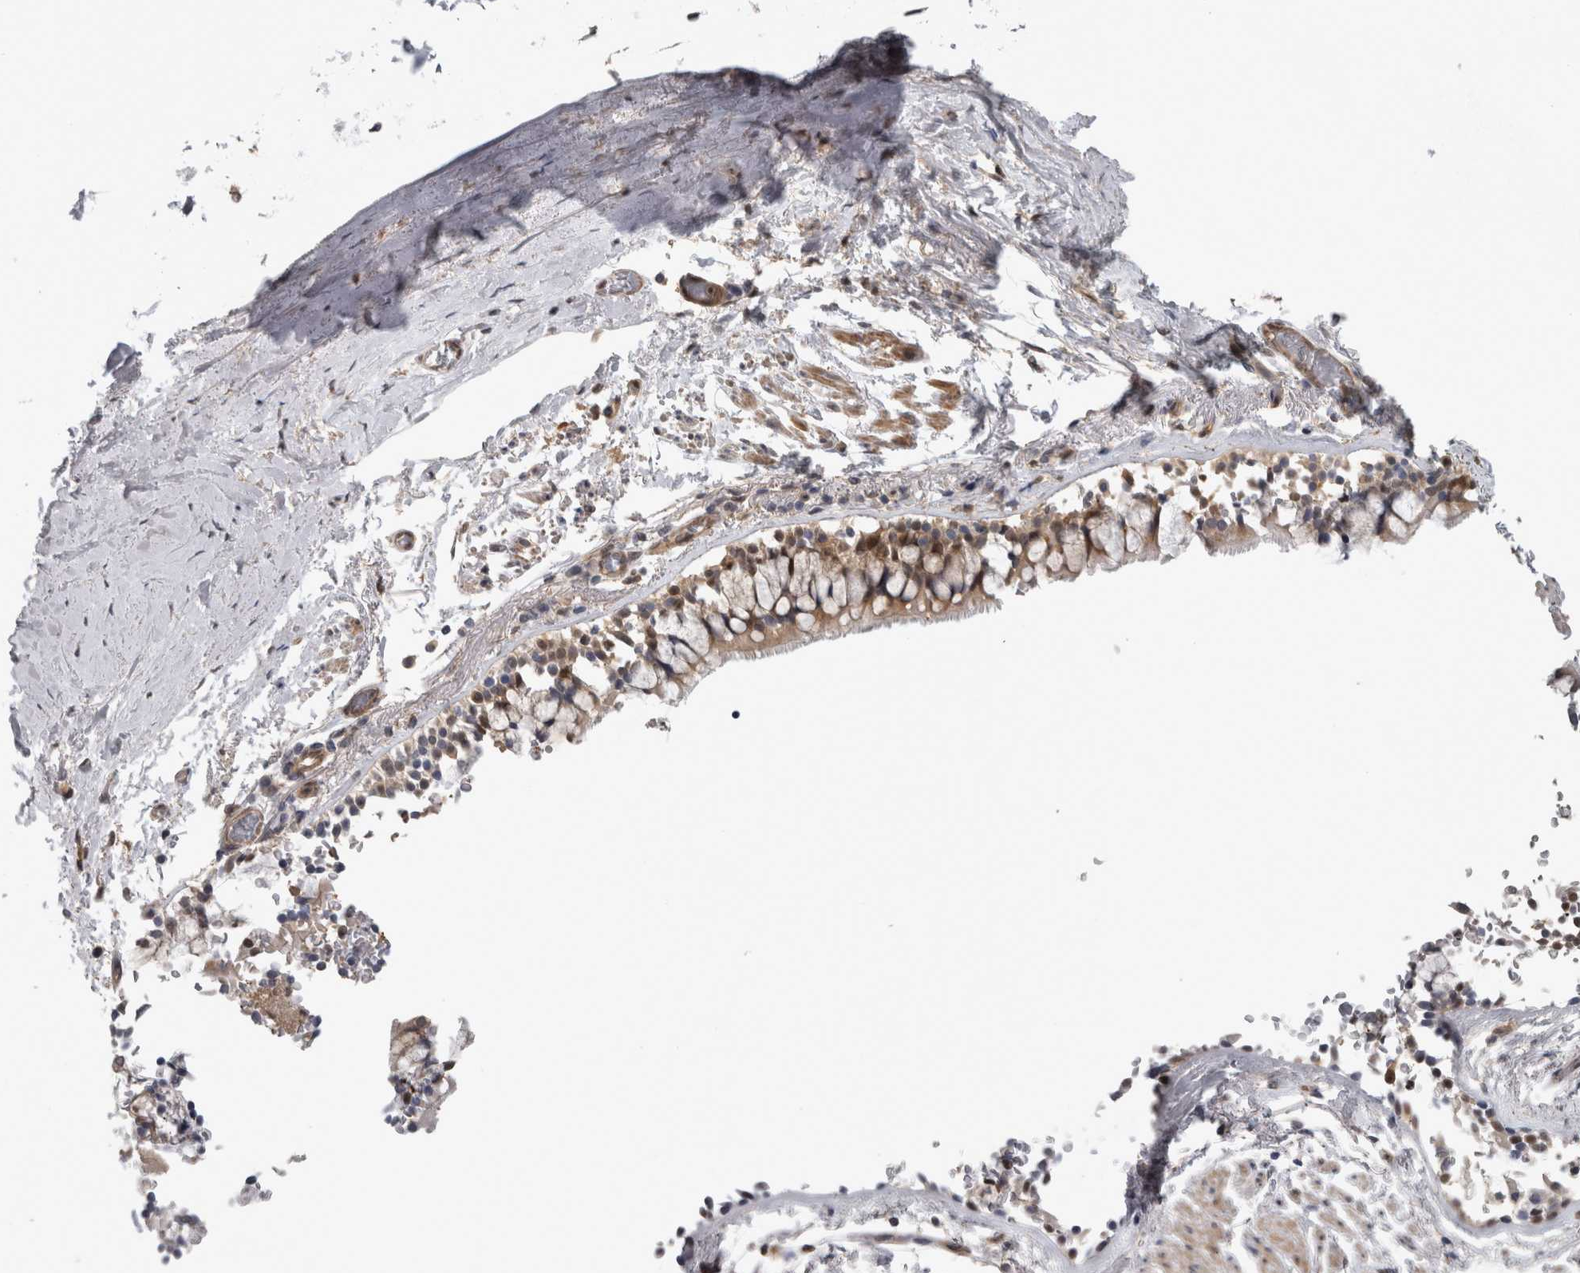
{"staining": {"intensity": "negative", "quantity": "none", "location": "none"}, "tissue": "soft tissue", "cell_type": "Fibroblasts", "image_type": "normal", "snomed": [{"axis": "morphology", "description": "Normal tissue, NOS"}, {"axis": "topography", "description": "Cartilage tissue"}, {"axis": "topography", "description": "Lung"}], "caption": "This is an immunohistochemistry photomicrograph of unremarkable soft tissue. There is no positivity in fibroblasts.", "gene": "NAPRT", "patient": {"sex": "female", "age": 77}}